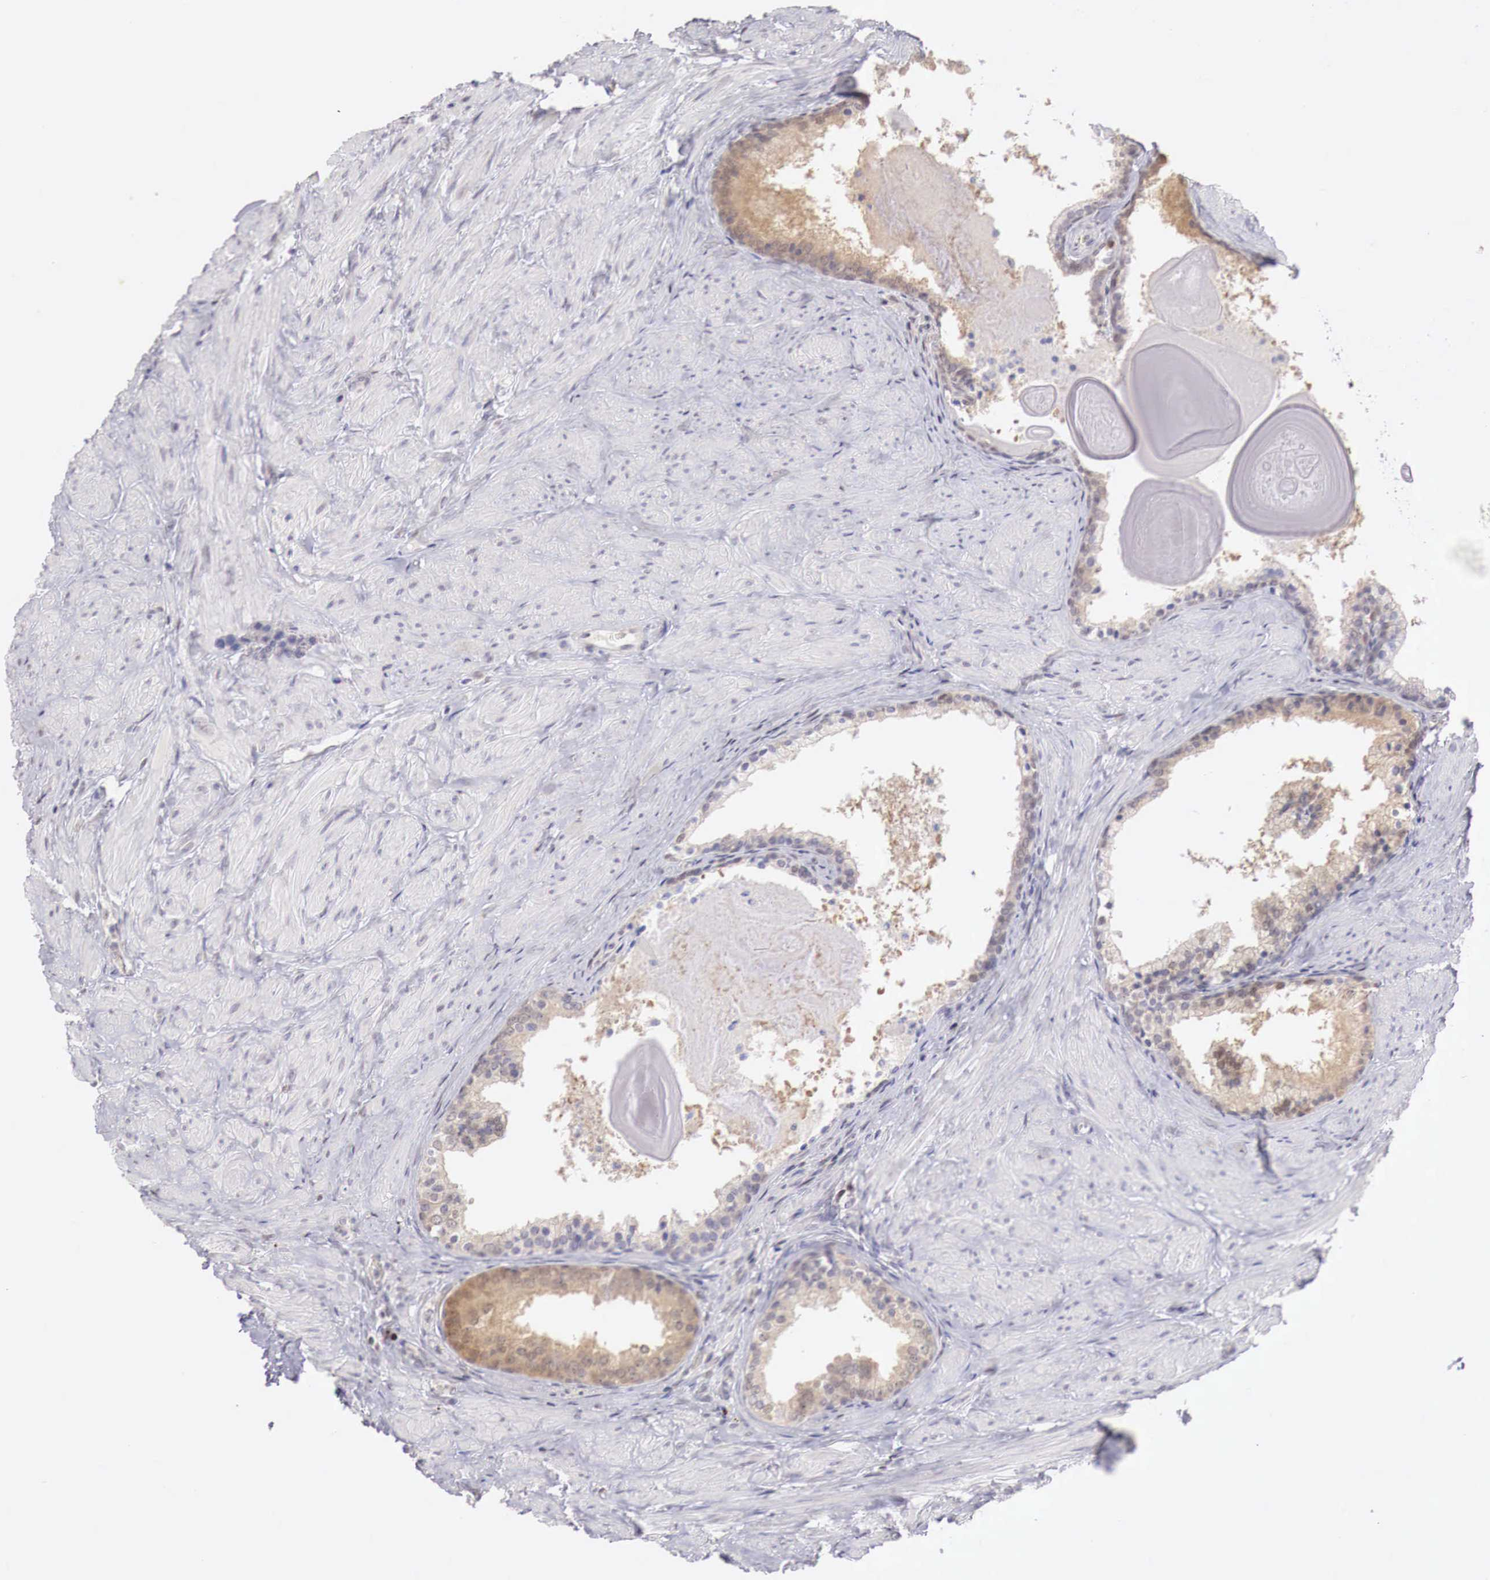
{"staining": {"intensity": "weak", "quantity": "<25%", "location": "nuclear"}, "tissue": "prostate", "cell_type": "Glandular cells", "image_type": "normal", "snomed": [{"axis": "morphology", "description": "Normal tissue, NOS"}, {"axis": "topography", "description": "Prostate"}], "caption": "Immunohistochemistry (IHC) photomicrograph of benign human prostate stained for a protein (brown), which reveals no expression in glandular cells.", "gene": "UBA1", "patient": {"sex": "male", "age": 65}}